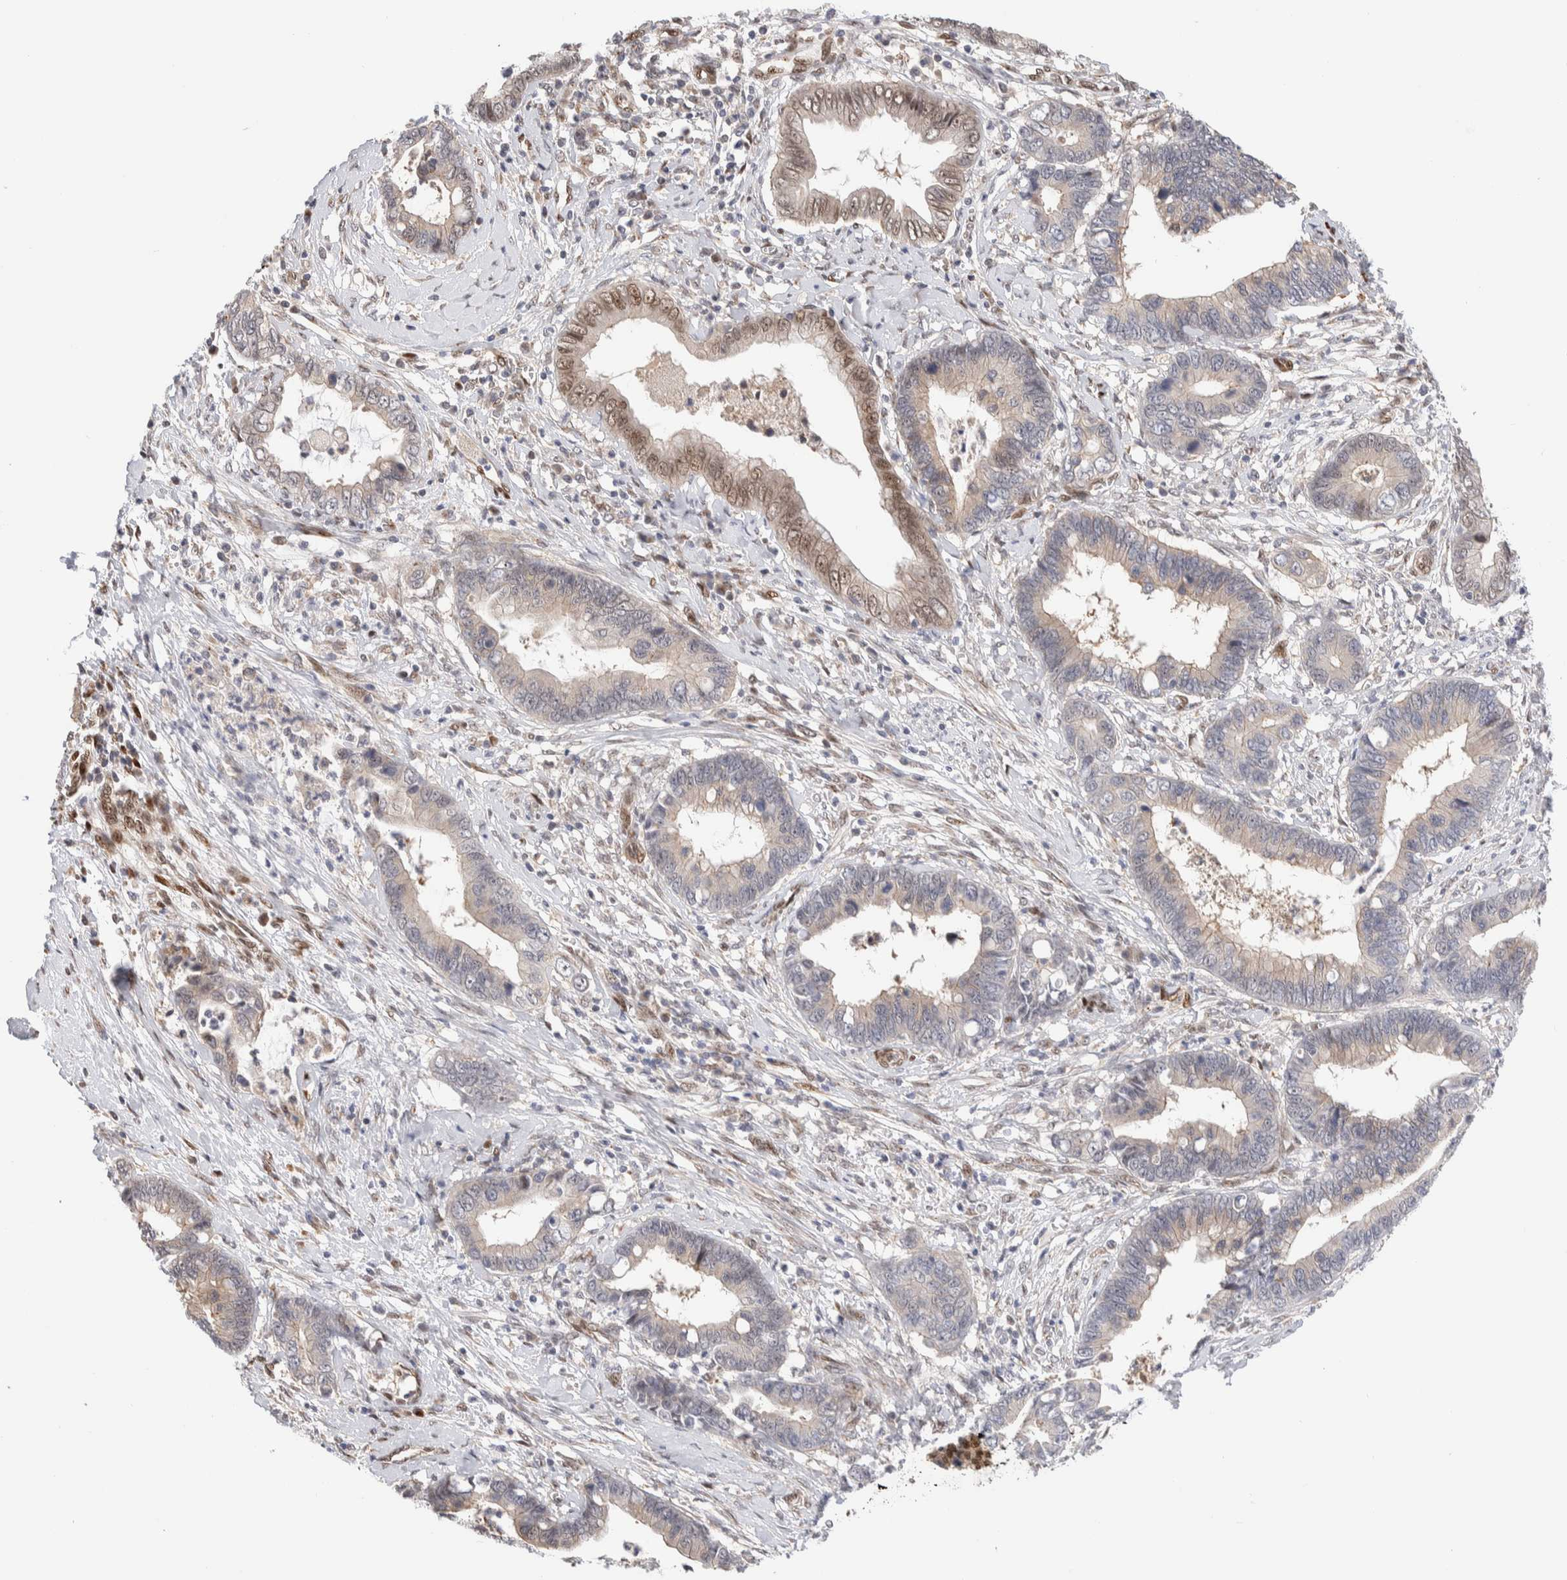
{"staining": {"intensity": "weak", "quantity": "<25%", "location": "nuclear"}, "tissue": "cervical cancer", "cell_type": "Tumor cells", "image_type": "cancer", "snomed": [{"axis": "morphology", "description": "Adenocarcinoma, NOS"}, {"axis": "topography", "description": "Cervix"}], "caption": "There is no significant expression in tumor cells of cervical cancer. (Brightfield microscopy of DAB (3,3'-diaminobenzidine) immunohistochemistry (IHC) at high magnification).", "gene": "NSMAF", "patient": {"sex": "female", "age": 44}}